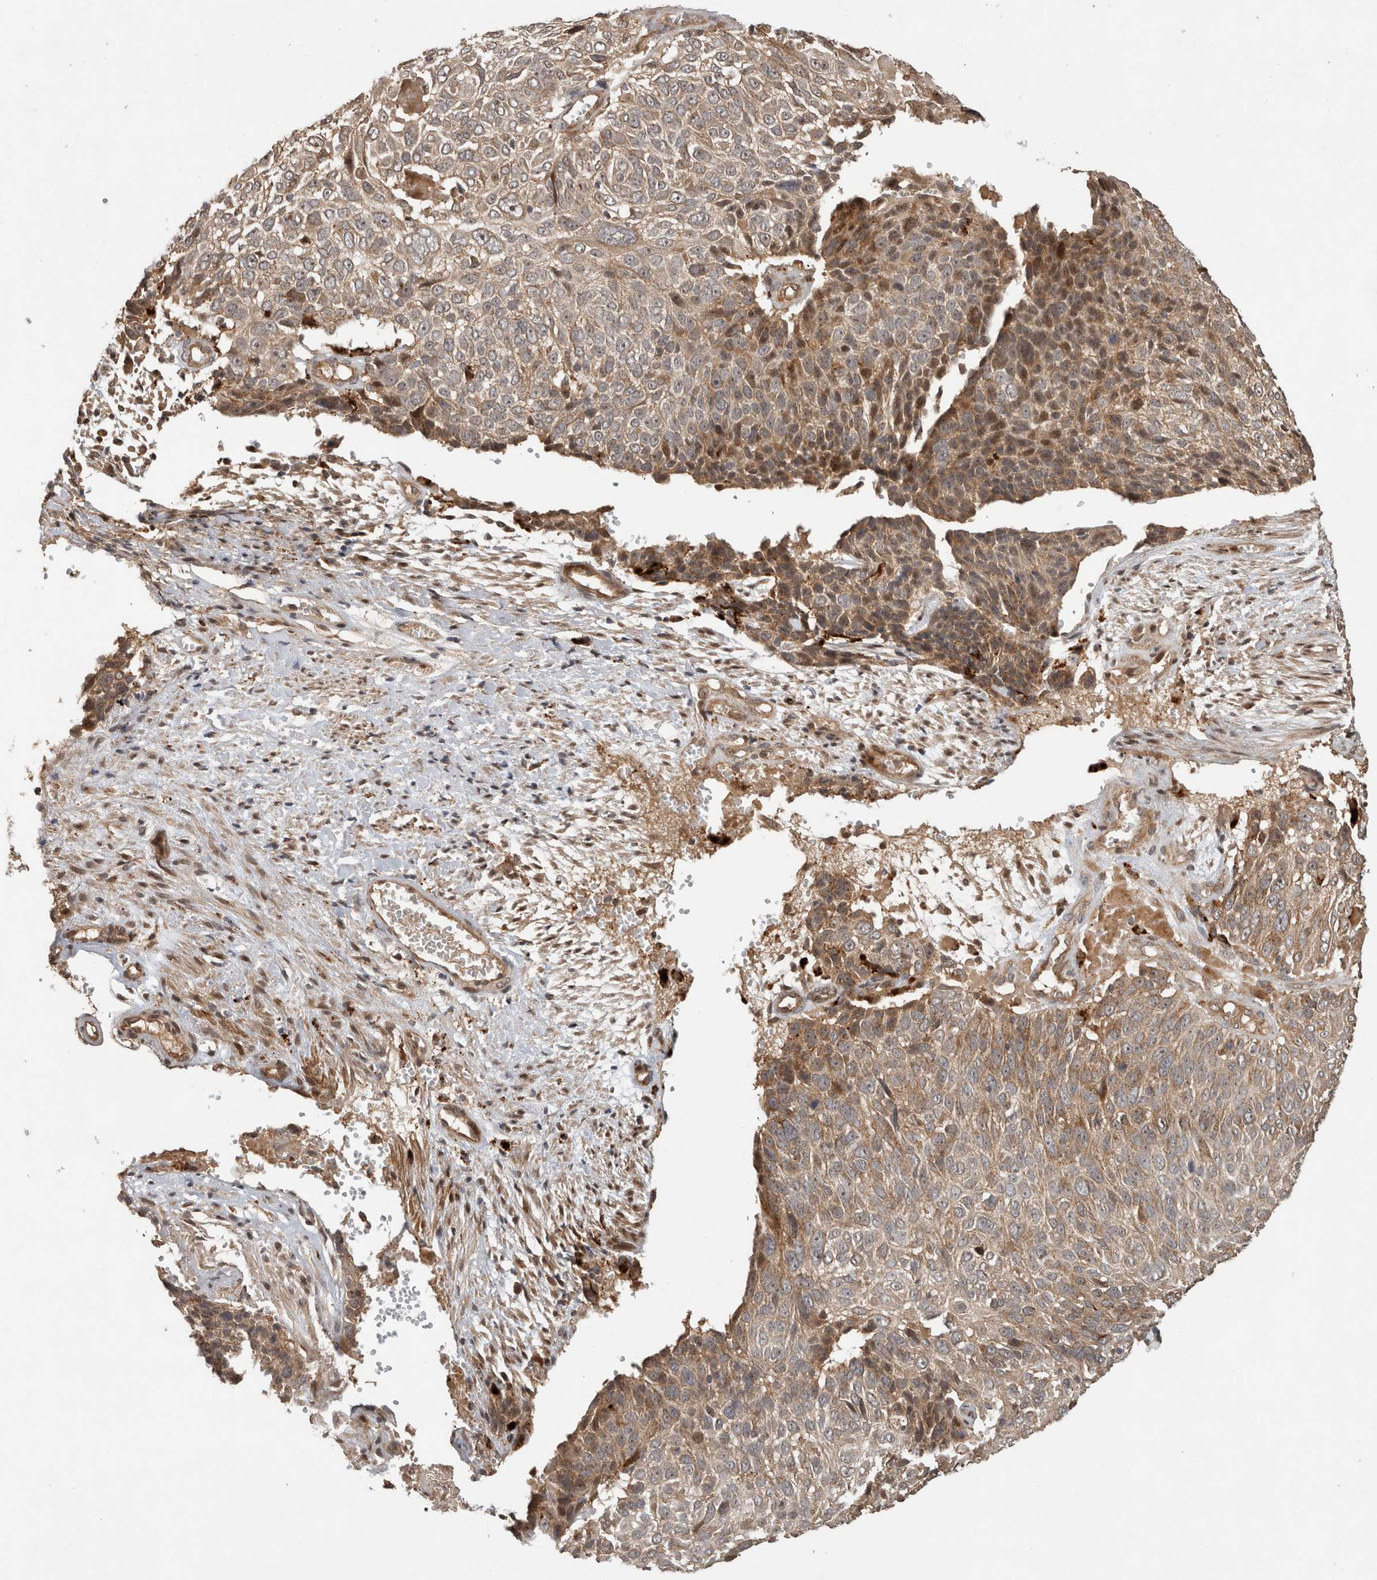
{"staining": {"intensity": "moderate", "quantity": ">75%", "location": "cytoplasmic/membranous"}, "tissue": "cervical cancer", "cell_type": "Tumor cells", "image_type": "cancer", "snomed": [{"axis": "morphology", "description": "Squamous cell carcinoma, NOS"}, {"axis": "topography", "description": "Cervix"}], "caption": "Tumor cells reveal medium levels of moderate cytoplasmic/membranous expression in approximately >75% of cells in human cervical squamous cell carcinoma. (DAB (3,3'-diaminobenzidine) IHC with brightfield microscopy, high magnification).", "gene": "PITPNC1", "patient": {"sex": "female", "age": 74}}